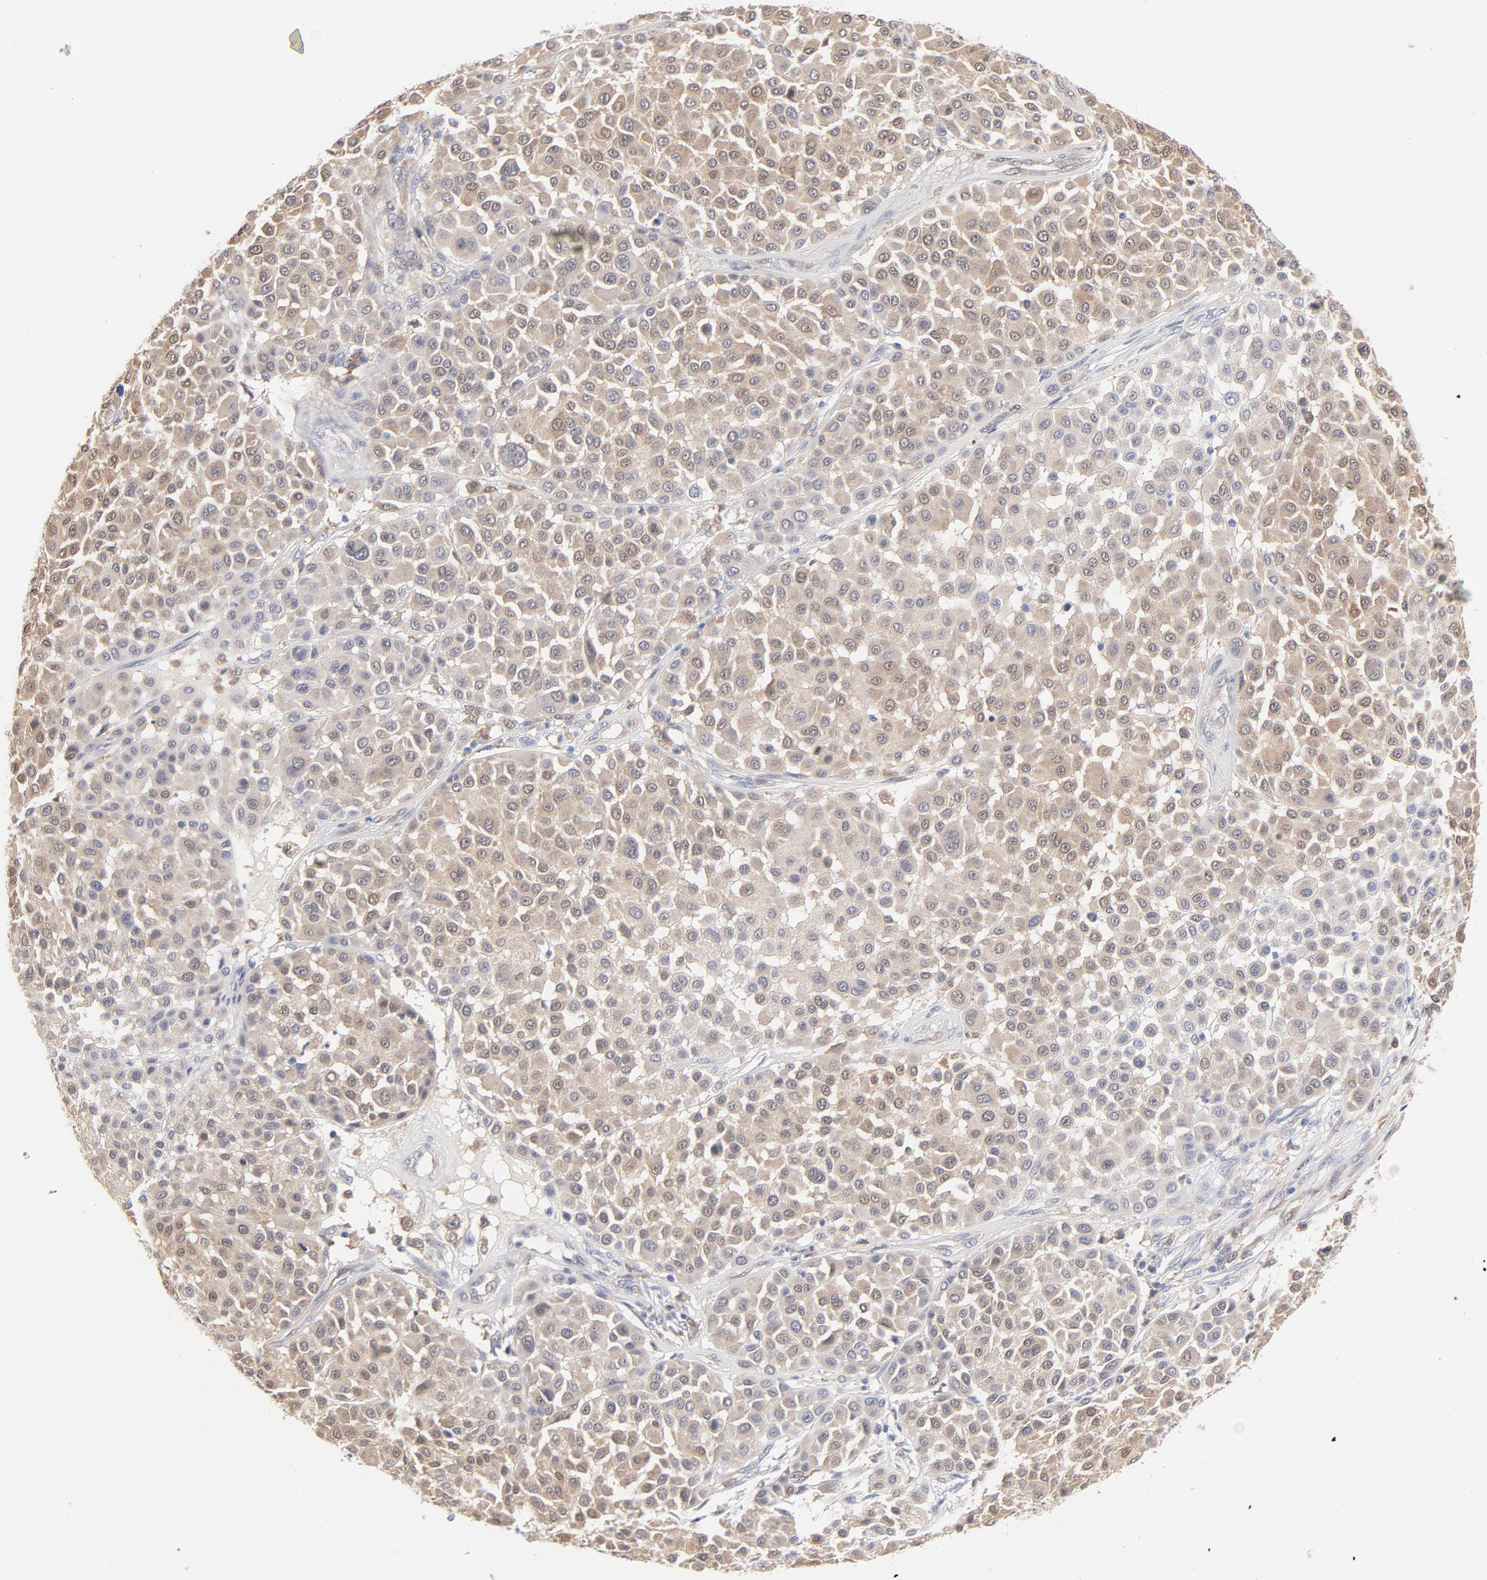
{"staining": {"intensity": "weak", "quantity": ">75%", "location": "cytoplasmic/membranous"}, "tissue": "melanoma", "cell_type": "Tumor cells", "image_type": "cancer", "snomed": [{"axis": "morphology", "description": "Malignant melanoma, Metastatic site"}, {"axis": "topography", "description": "Soft tissue"}], "caption": "High-power microscopy captured an IHC photomicrograph of melanoma, revealing weak cytoplasmic/membranous positivity in approximately >75% of tumor cells. (DAB (3,3'-diaminobenzidine) IHC with brightfield microscopy, high magnification).", "gene": "ARRB1", "patient": {"sex": "male", "age": 41}}